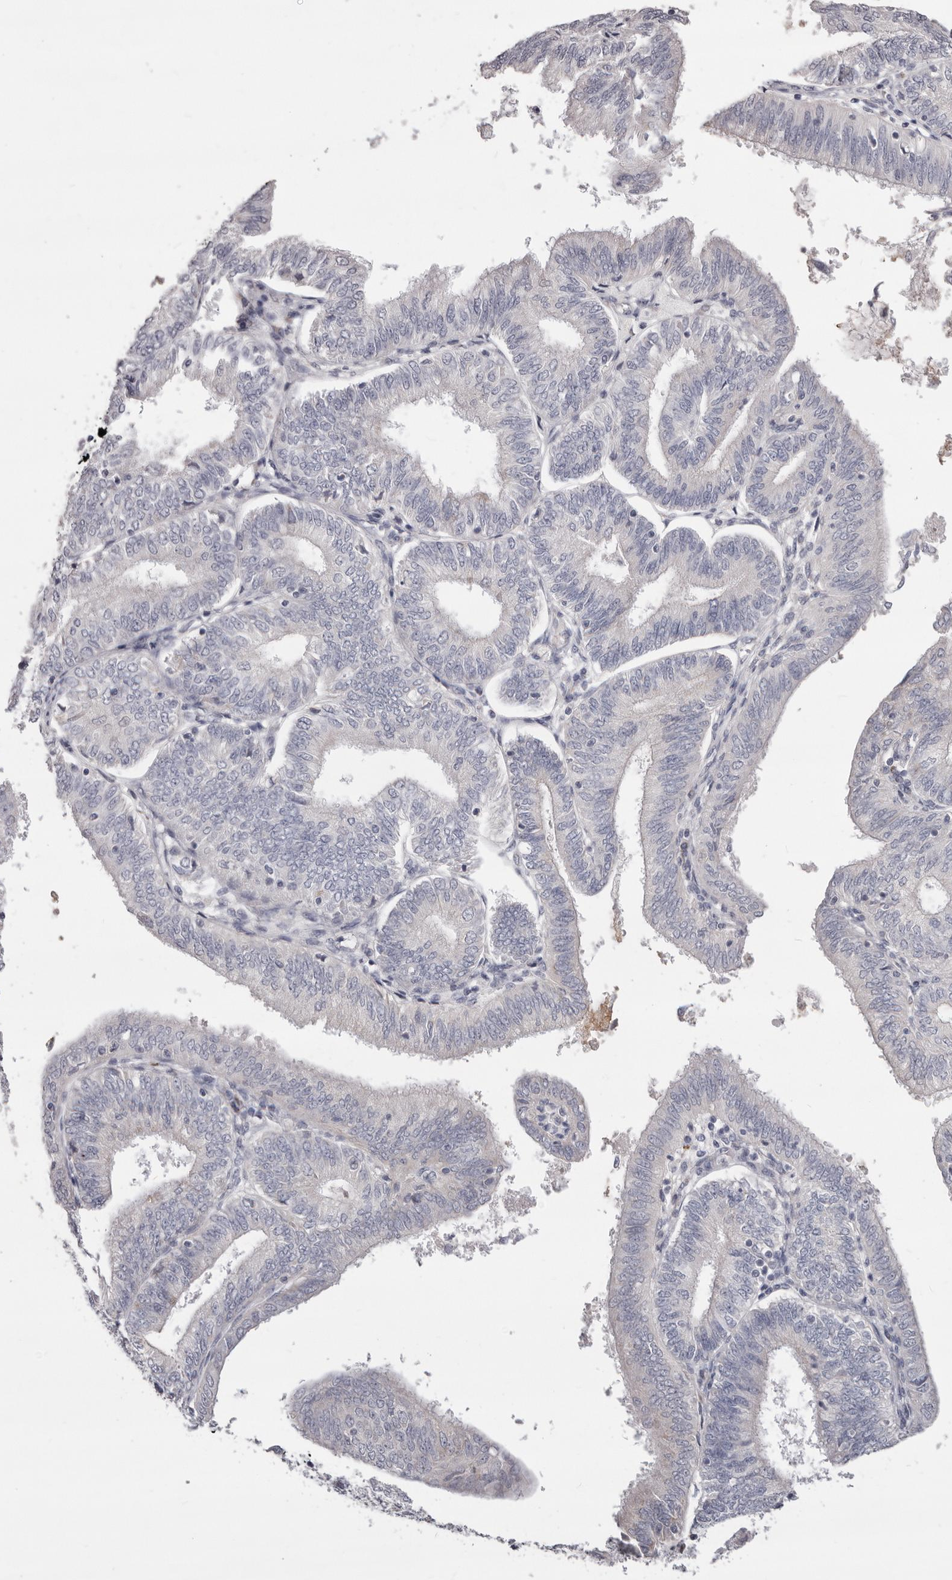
{"staining": {"intensity": "negative", "quantity": "none", "location": "none"}, "tissue": "endometrial cancer", "cell_type": "Tumor cells", "image_type": "cancer", "snomed": [{"axis": "morphology", "description": "Adenocarcinoma, NOS"}, {"axis": "topography", "description": "Endometrium"}], "caption": "Immunohistochemical staining of endometrial cancer (adenocarcinoma) shows no significant expression in tumor cells.", "gene": "PRMT2", "patient": {"sex": "female", "age": 51}}